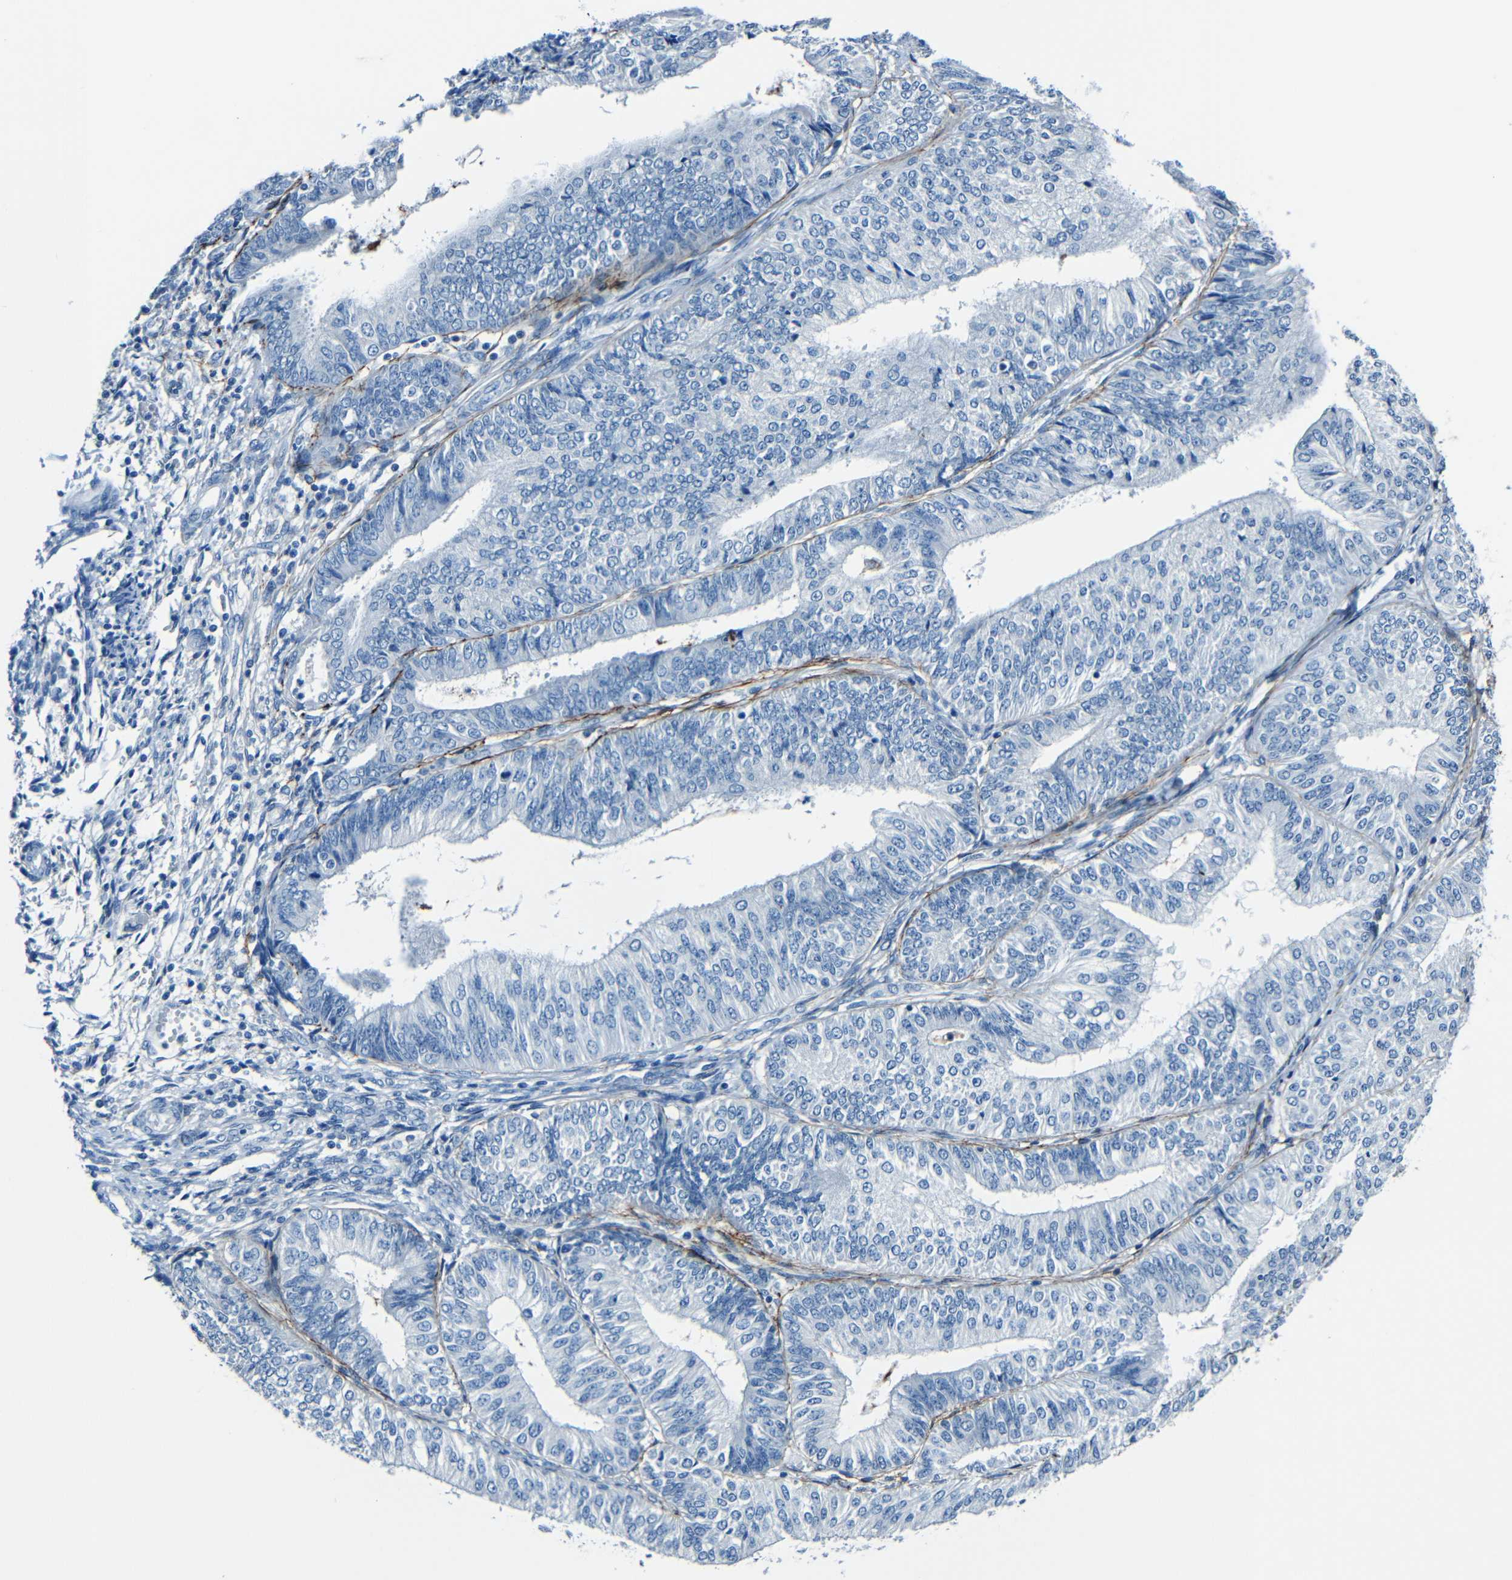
{"staining": {"intensity": "negative", "quantity": "none", "location": "none"}, "tissue": "endometrial cancer", "cell_type": "Tumor cells", "image_type": "cancer", "snomed": [{"axis": "morphology", "description": "Adenocarcinoma, NOS"}, {"axis": "topography", "description": "Endometrium"}], "caption": "This is an immunohistochemistry micrograph of endometrial adenocarcinoma. There is no expression in tumor cells.", "gene": "FBN2", "patient": {"sex": "female", "age": 58}}